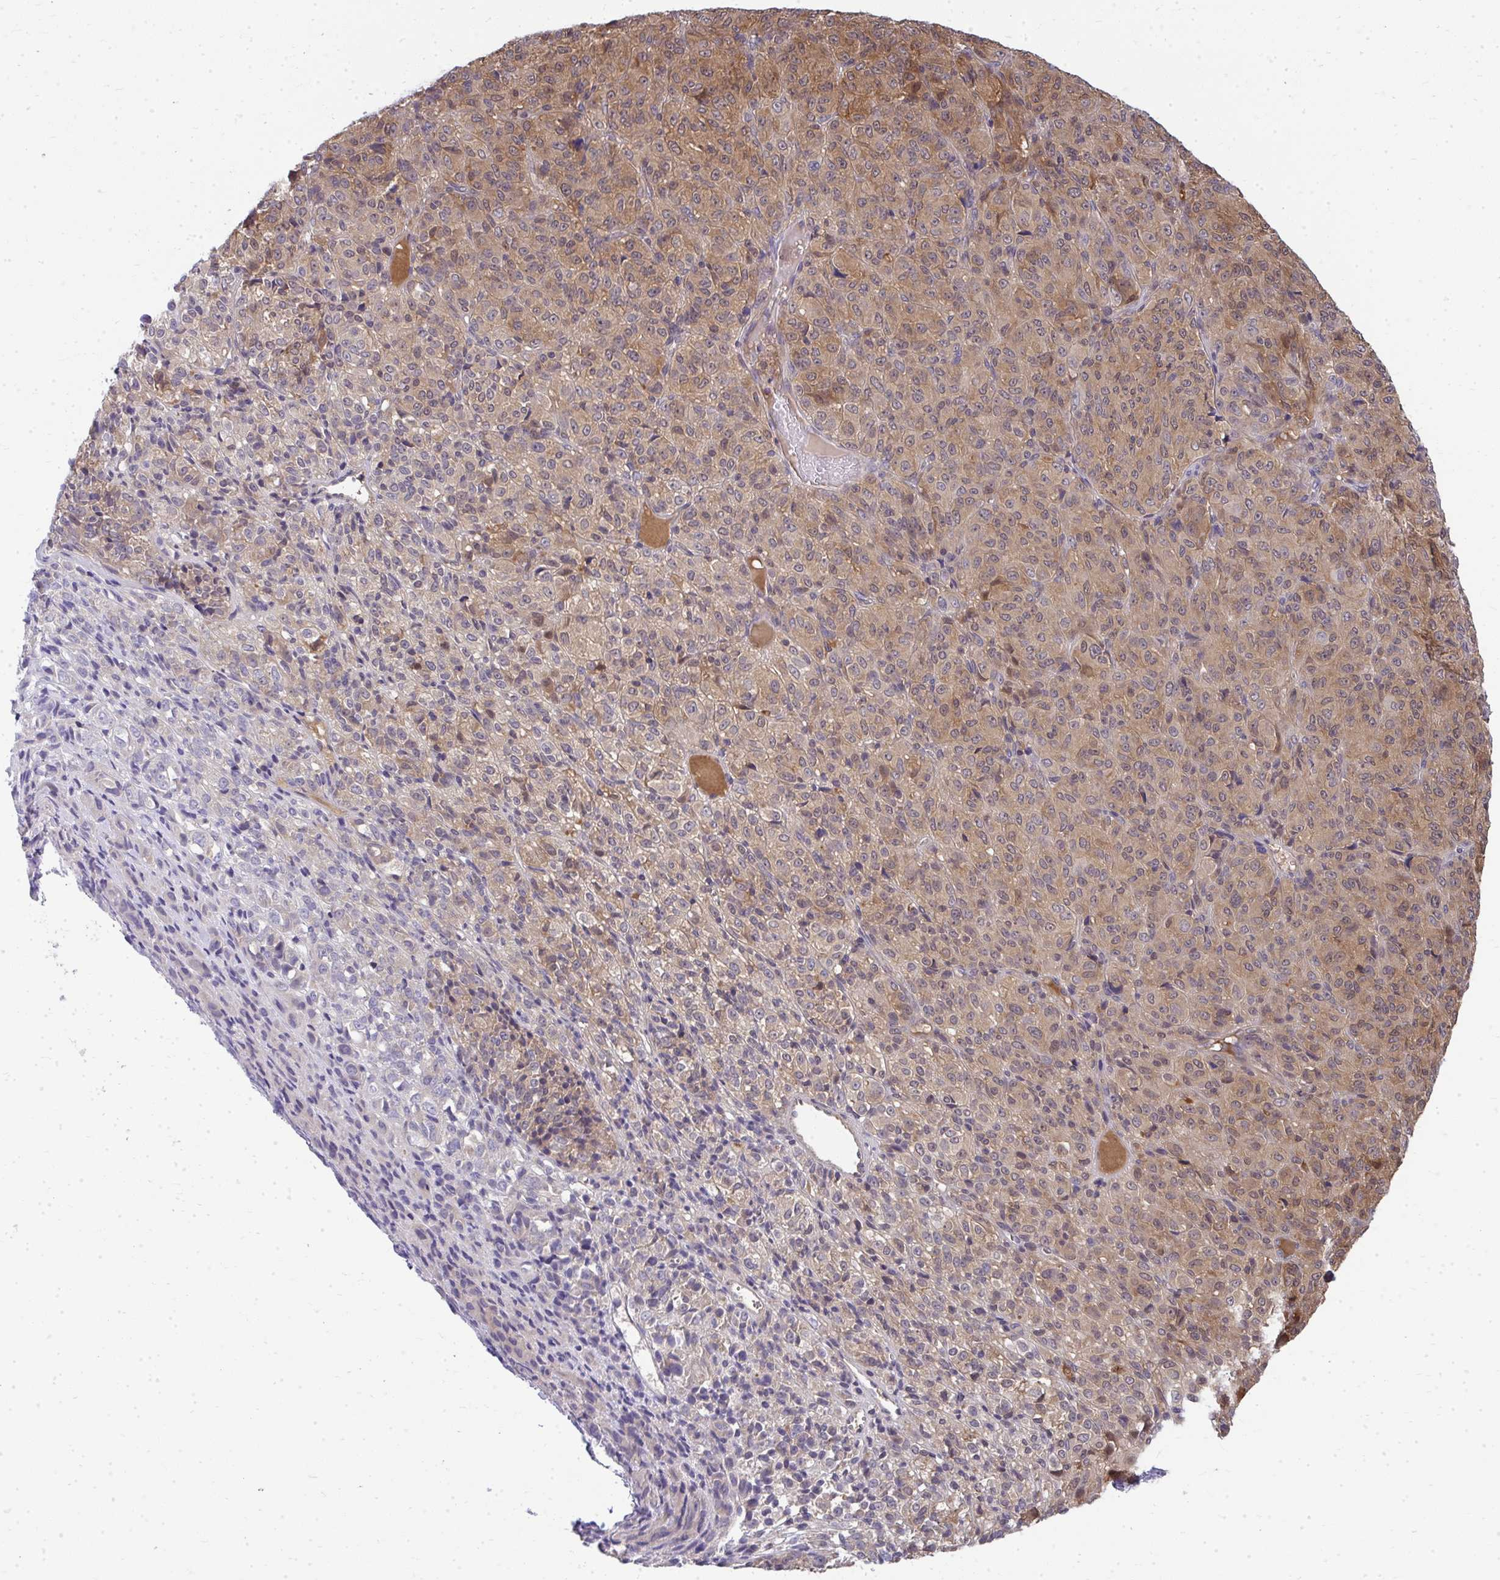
{"staining": {"intensity": "moderate", "quantity": ">75%", "location": "cytoplasmic/membranous"}, "tissue": "melanoma", "cell_type": "Tumor cells", "image_type": "cancer", "snomed": [{"axis": "morphology", "description": "Malignant melanoma, Metastatic site"}, {"axis": "topography", "description": "Brain"}], "caption": "The photomicrograph shows immunohistochemical staining of malignant melanoma (metastatic site). There is moderate cytoplasmic/membranous positivity is appreciated in approximately >75% of tumor cells.", "gene": "HDHD2", "patient": {"sex": "female", "age": 56}}